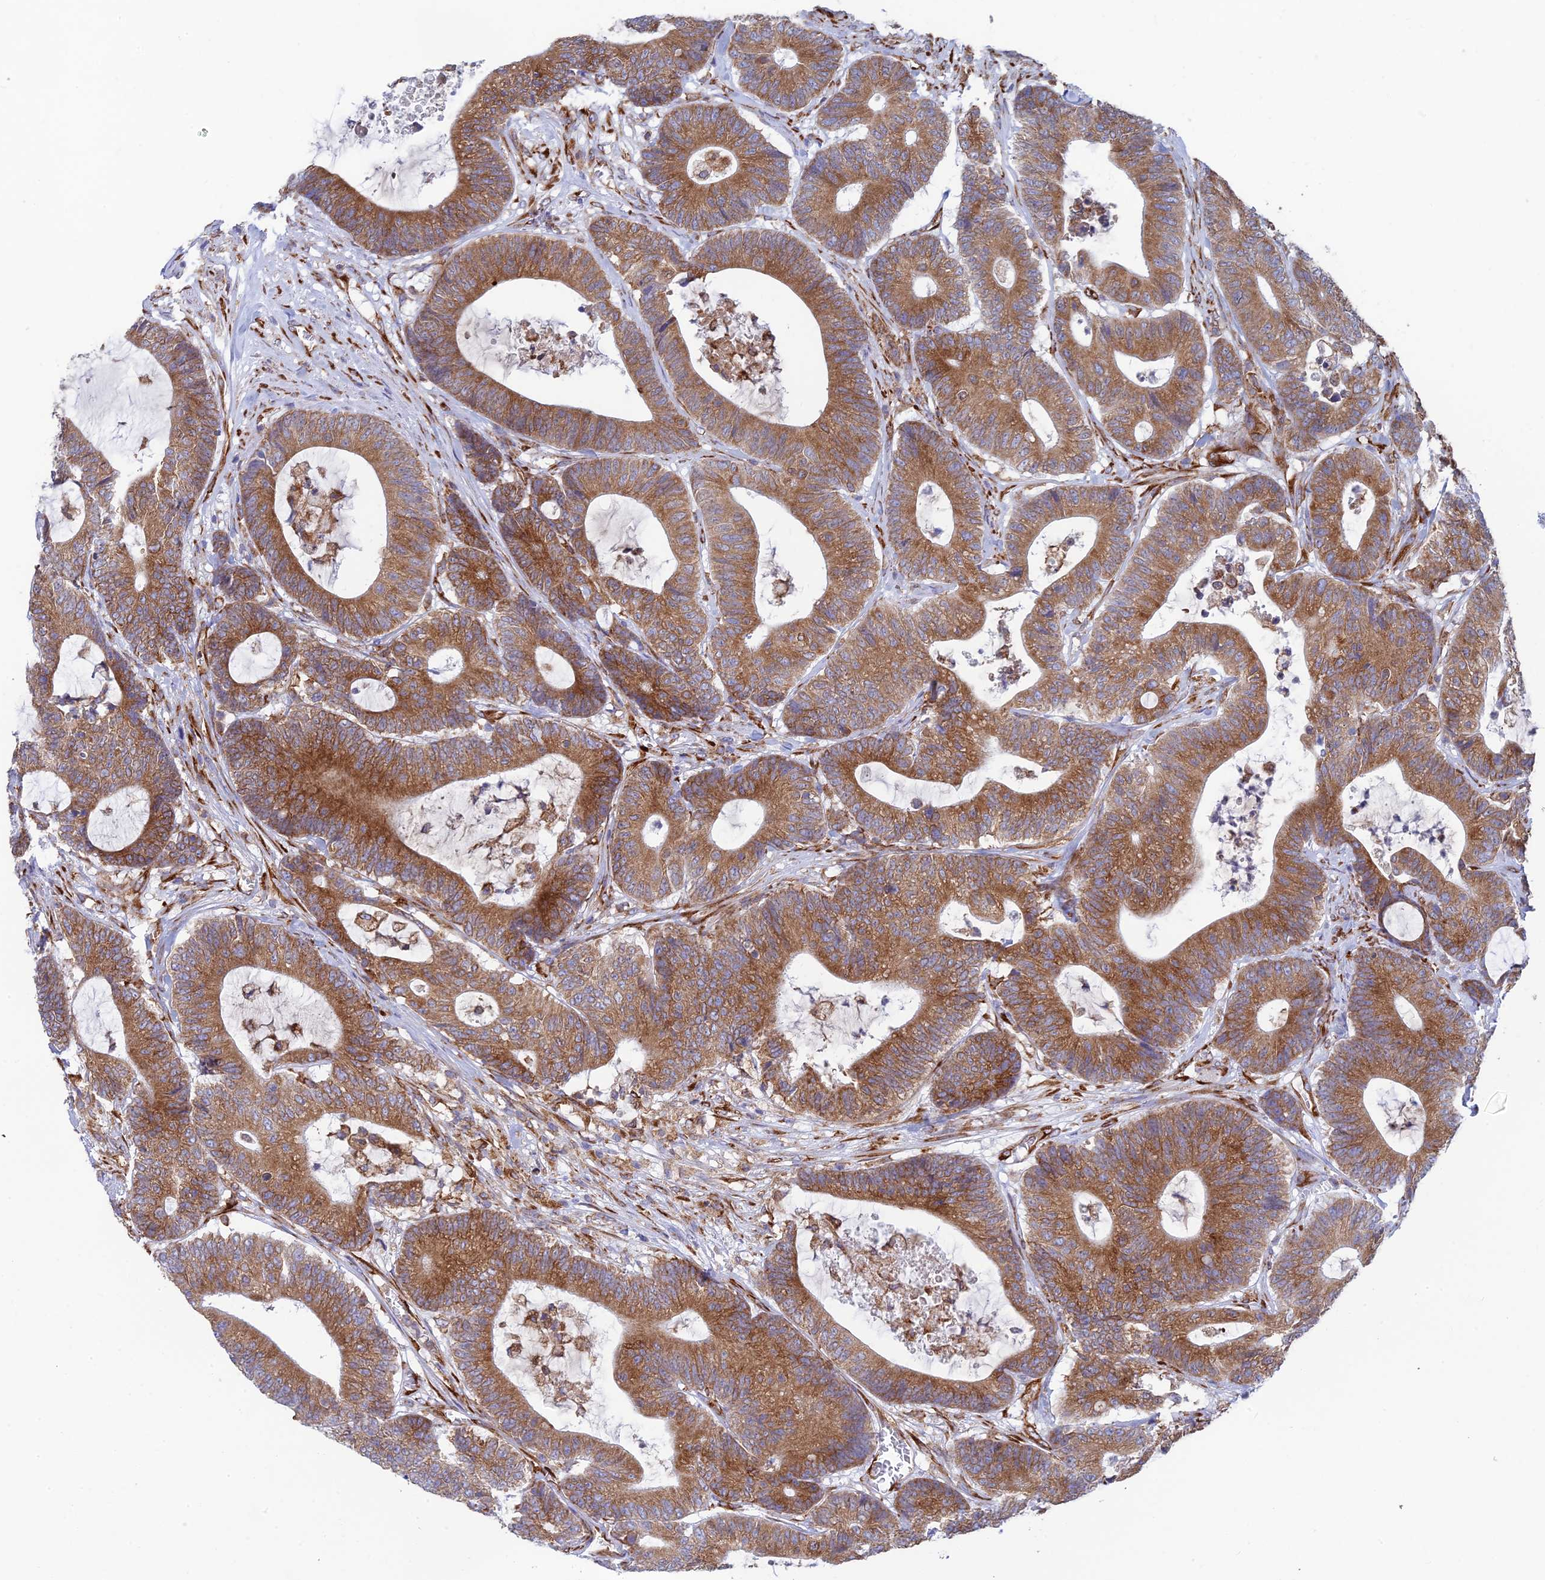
{"staining": {"intensity": "moderate", "quantity": ">75%", "location": "cytoplasmic/membranous"}, "tissue": "colorectal cancer", "cell_type": "Tumor cells", "image_type": "cancer", "snomed": [{"axis": "morphology", "description": "Adenocarcinoma, NOS"}, {"axis": "topography", "description": "Colon"}], "caption": "Adenocarcinoma (colorectal) stained for a protein (brown) exhibits moderate cytoplasmic/membranous positive staining in about >75% of tumor cells.", "gene": "CCDC69", "patient": {"sex": "female", "age": 84}}